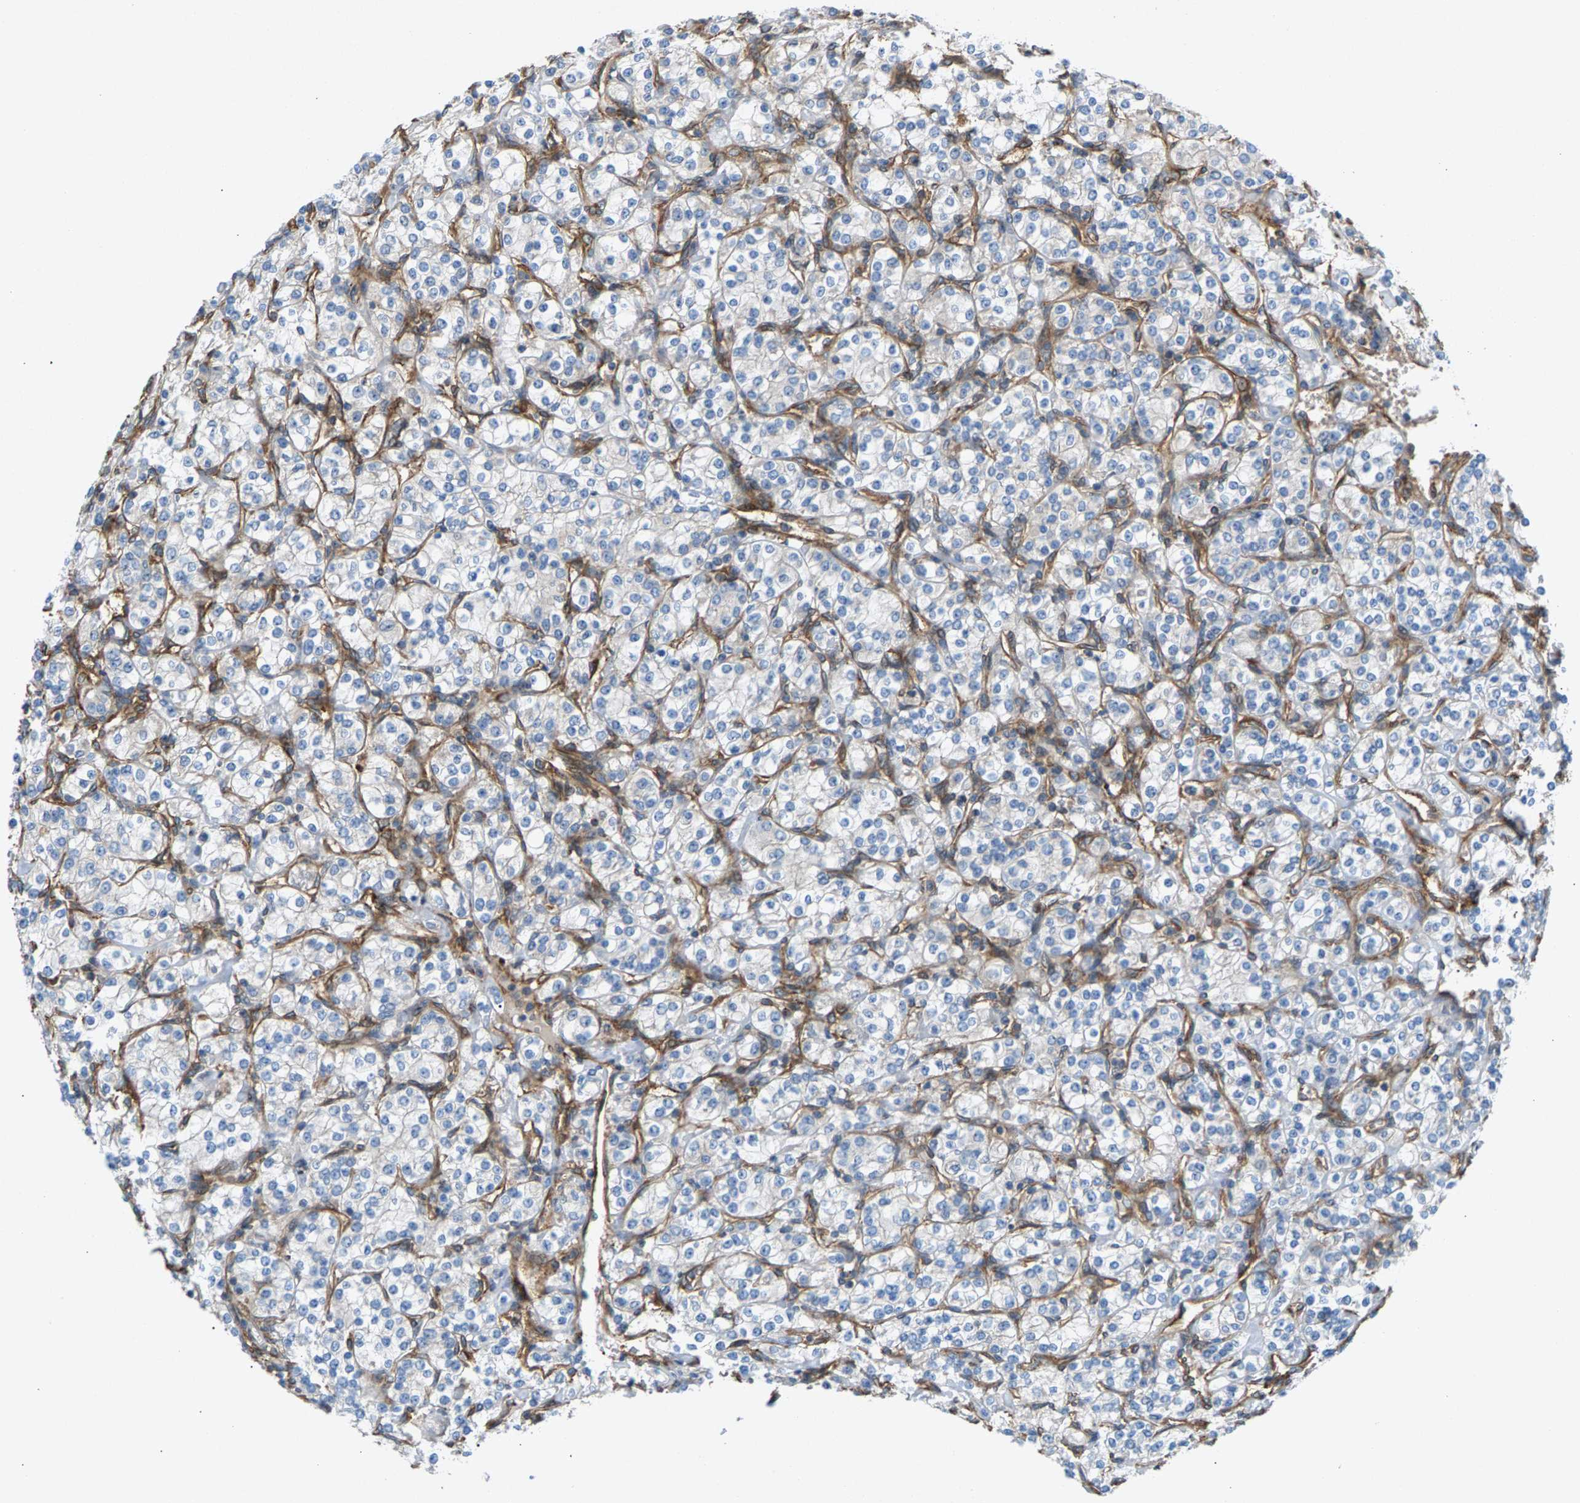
{"staining": {"intensity": "negative", "quantity": "none", "location": "none"}, "tissue": "renal cancer", "cell_type": "Tumor cells", "image_type": "cancer", "snomed": [{"axis": "morphology", "description": "Adenocarcinoma, NOS"}, {"axis": "topography", "description": "Kidney"}], "caption": "There is no significant staining in tumor cells of renal cancer (adenocarcinoma).", "gene": "PDCL", "patient": {"sex": "male", "age": 77}}